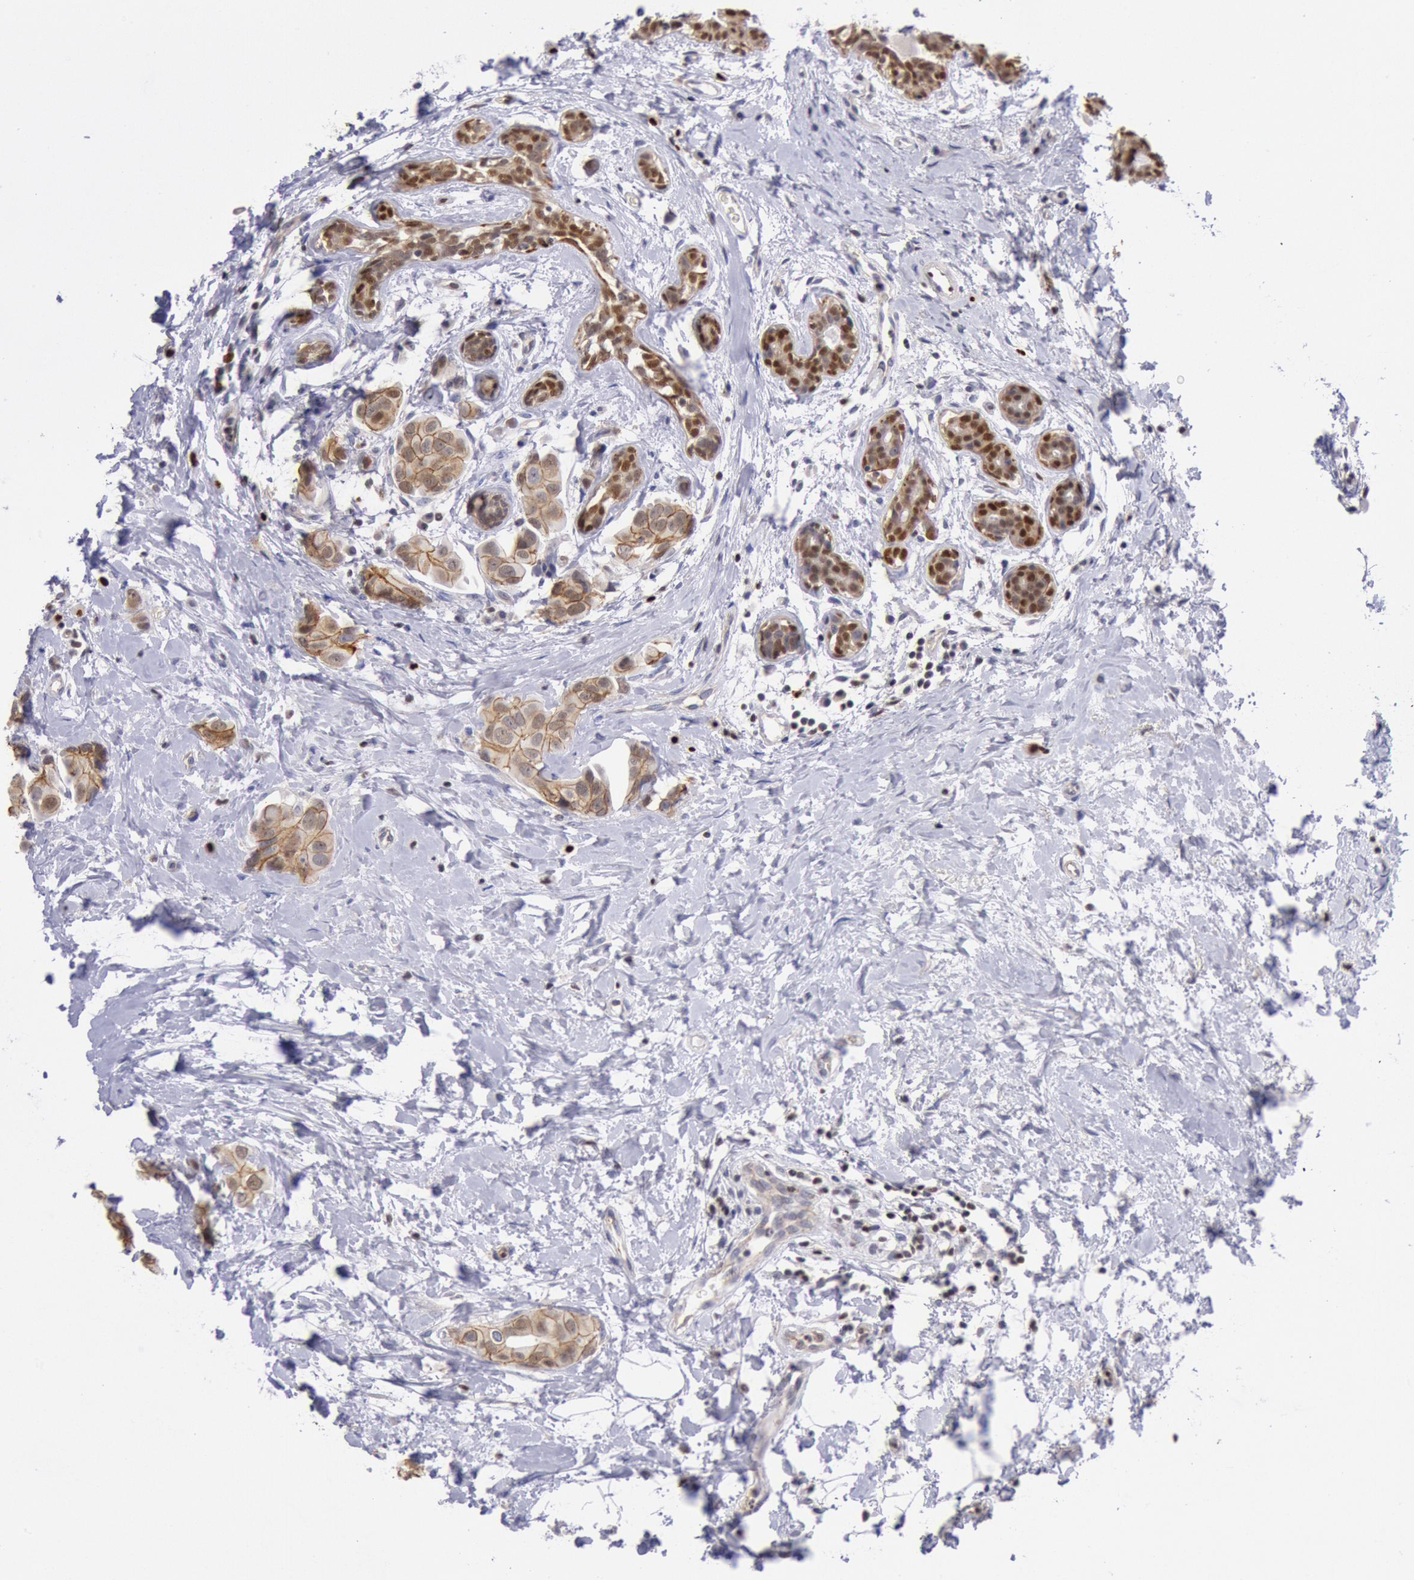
{"staining": {"intensity": "moderate", "quantity": ">75%", "location": "cytoplasmic/membranous"}, "tissue": "breast cancer", "cell_type": "Tumor cells", "image_type": "cancer", "snomed": [{"axis": "morphology", "description": "Duct carcinoma"}, {"axis": "topography", "description": "Breast"}], "caption": "Protein expression analysis of breast cancer shows moderate cytoplasmic/membranous positivity in about >75% of tumor cells.", "gene": "RPS6KA5", "patient": {"sex": "female", "age": 40}}